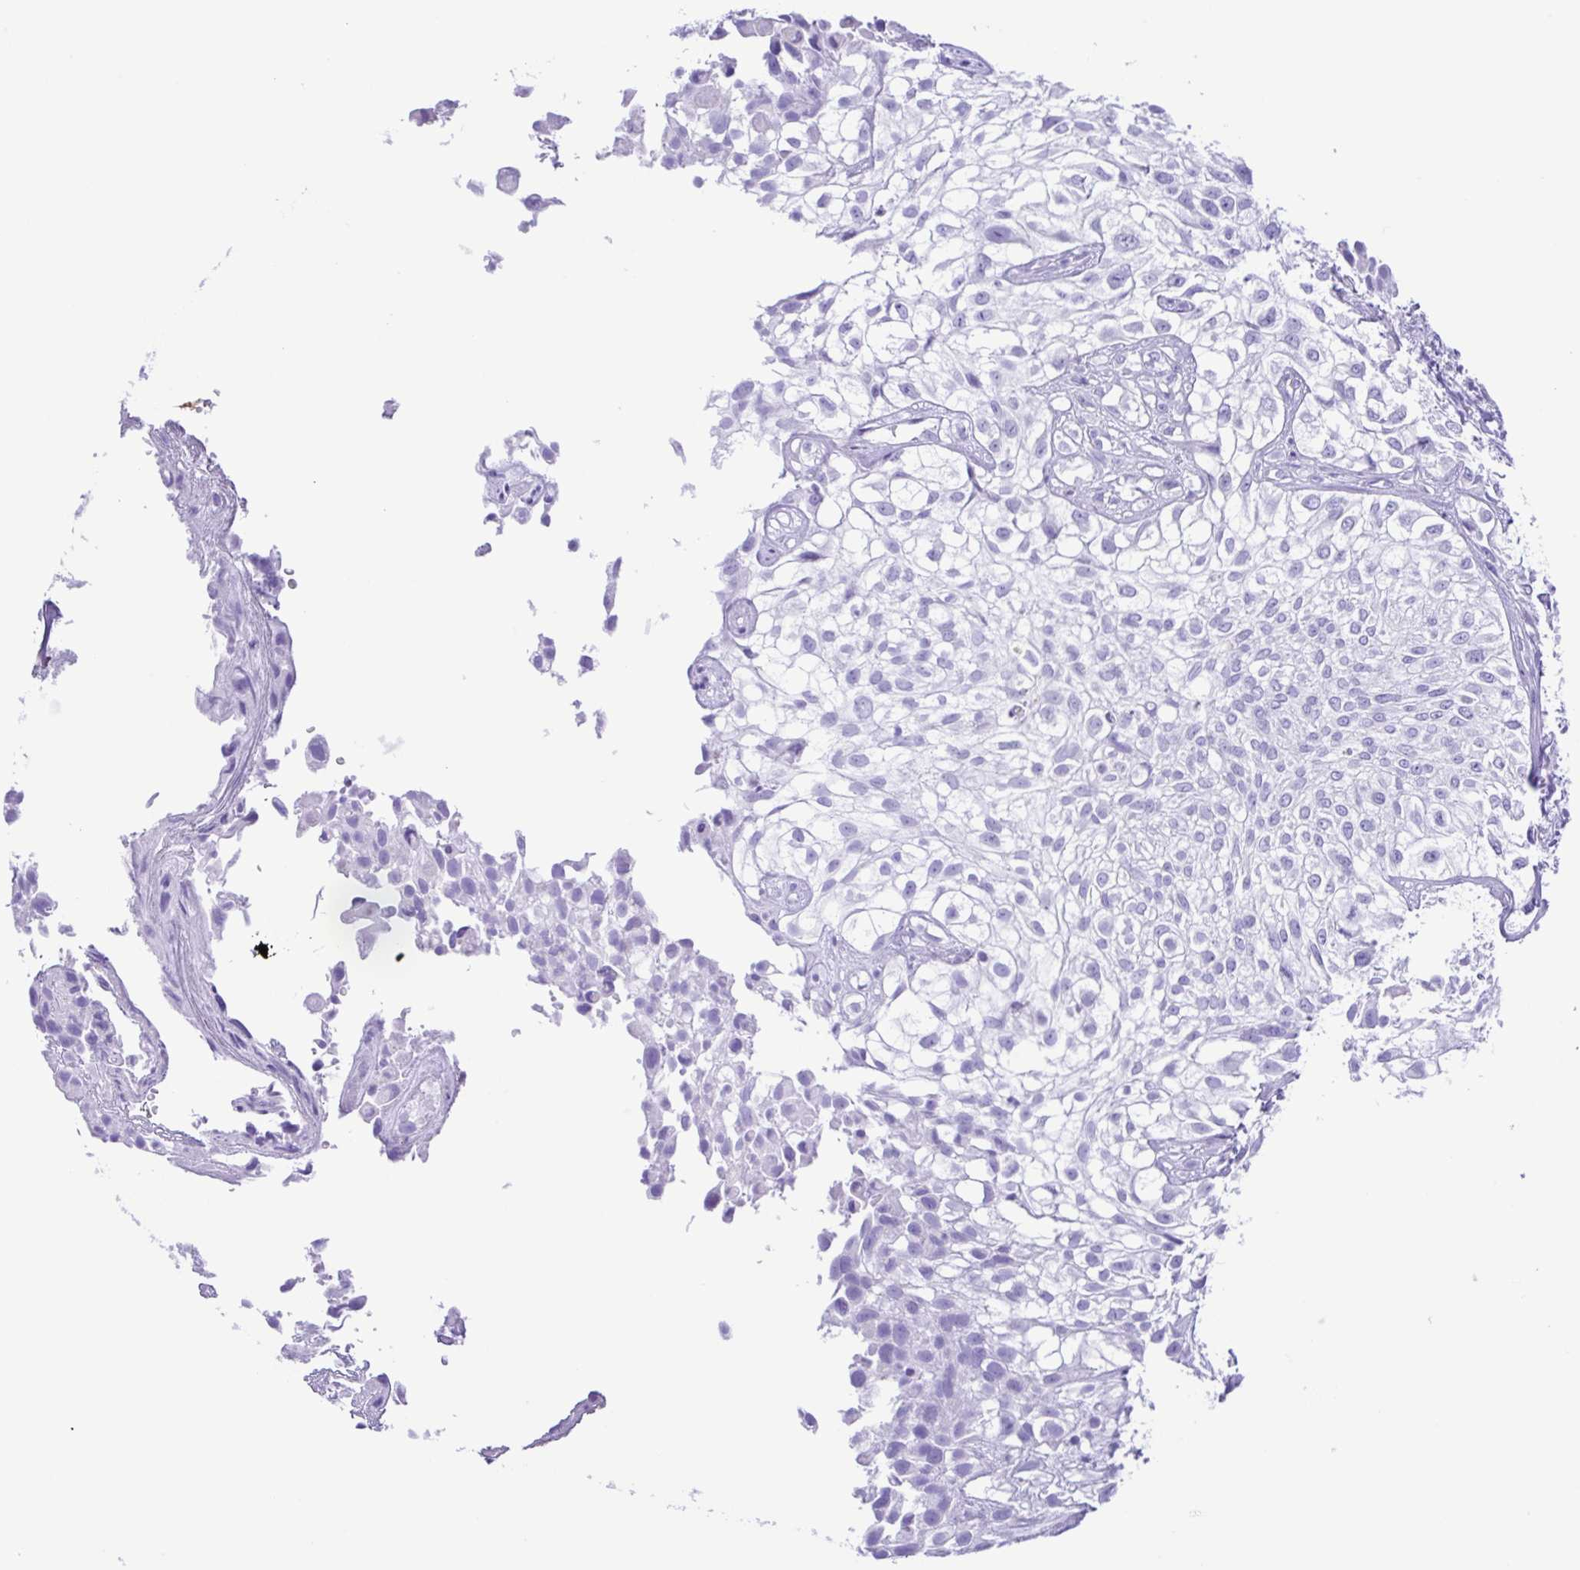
{"staining": {"intensity": "negative", "quantity": "none", "location": "none"}, "tissue": "urothelial cancer", "cell_type": "Tumor cells", "image_type": "cancer", "snomed": [{"axis": "morphology", "description": "Urothelial carcinoma, High grade"}, {"axis": "topography", "description": "Urinary bladder"}], "caption": "Immunohistochemistry (IHC) micrograph of neoplastic tissue: urothelial carcinoma (high-grade) stained with DAB demonstrates no significant protein staining in tumor cells.", "gene": "ERP27", "patient": {"sex": "male", "age": 56}}